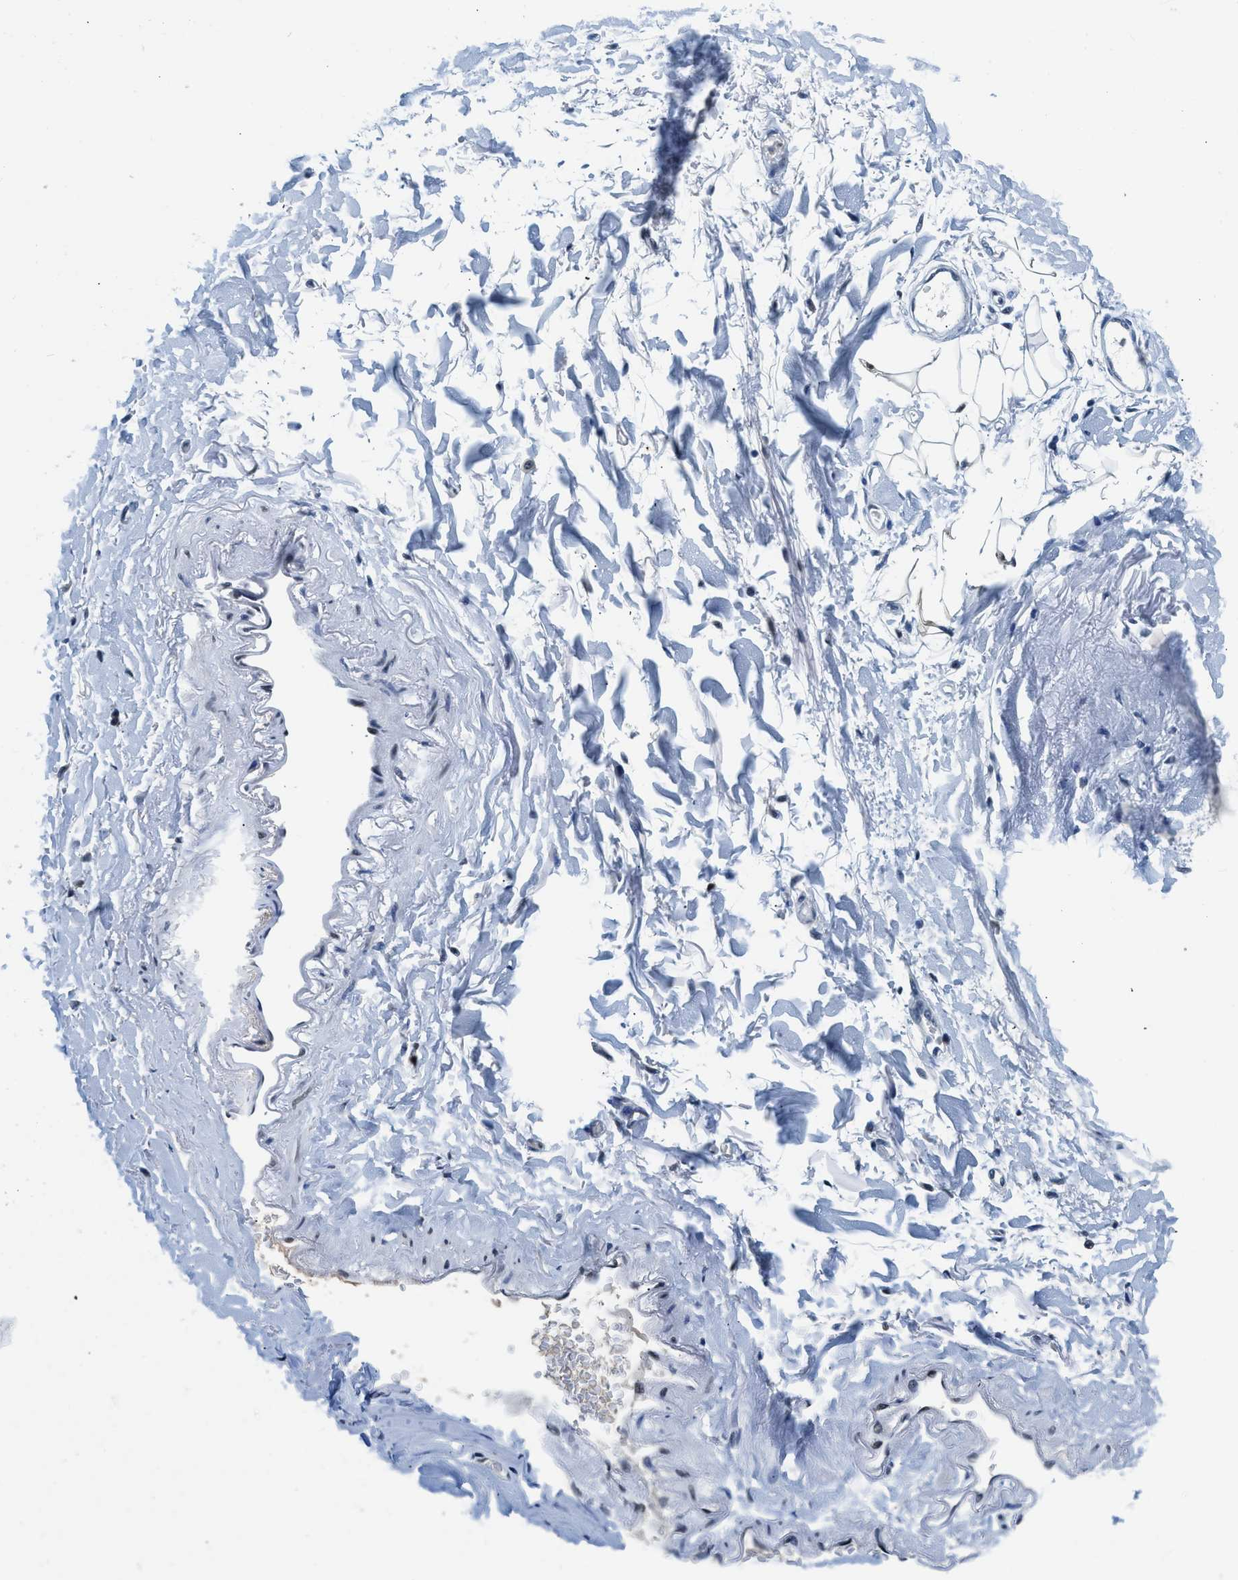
{"staining": {"intensity": "negative", "quantity": "none", "location": "none"}, "tissue": "adipose tissue", "cell_type": "Adipocytes", "image_type": "normal", "snomed": [{"axis": "morphology", "description": "Normal tissue, NOS"}, {"axis": "topography", "description": "Cartilage tissue"}, {"axis": "topography", "description": "Bronchus"}], "caption": "Protein analysis of benign adipose tissue displays no significant expression in adipocytes. The staining was performed using DAB (3,3'-diaminobenzidine) to visualize the protein expression in brown, while the nuclei were stained in blue with hematoxylin (Magnification: 20x).", "gene": "ALX1", "patient": {"sex": "female", "age": 73}}